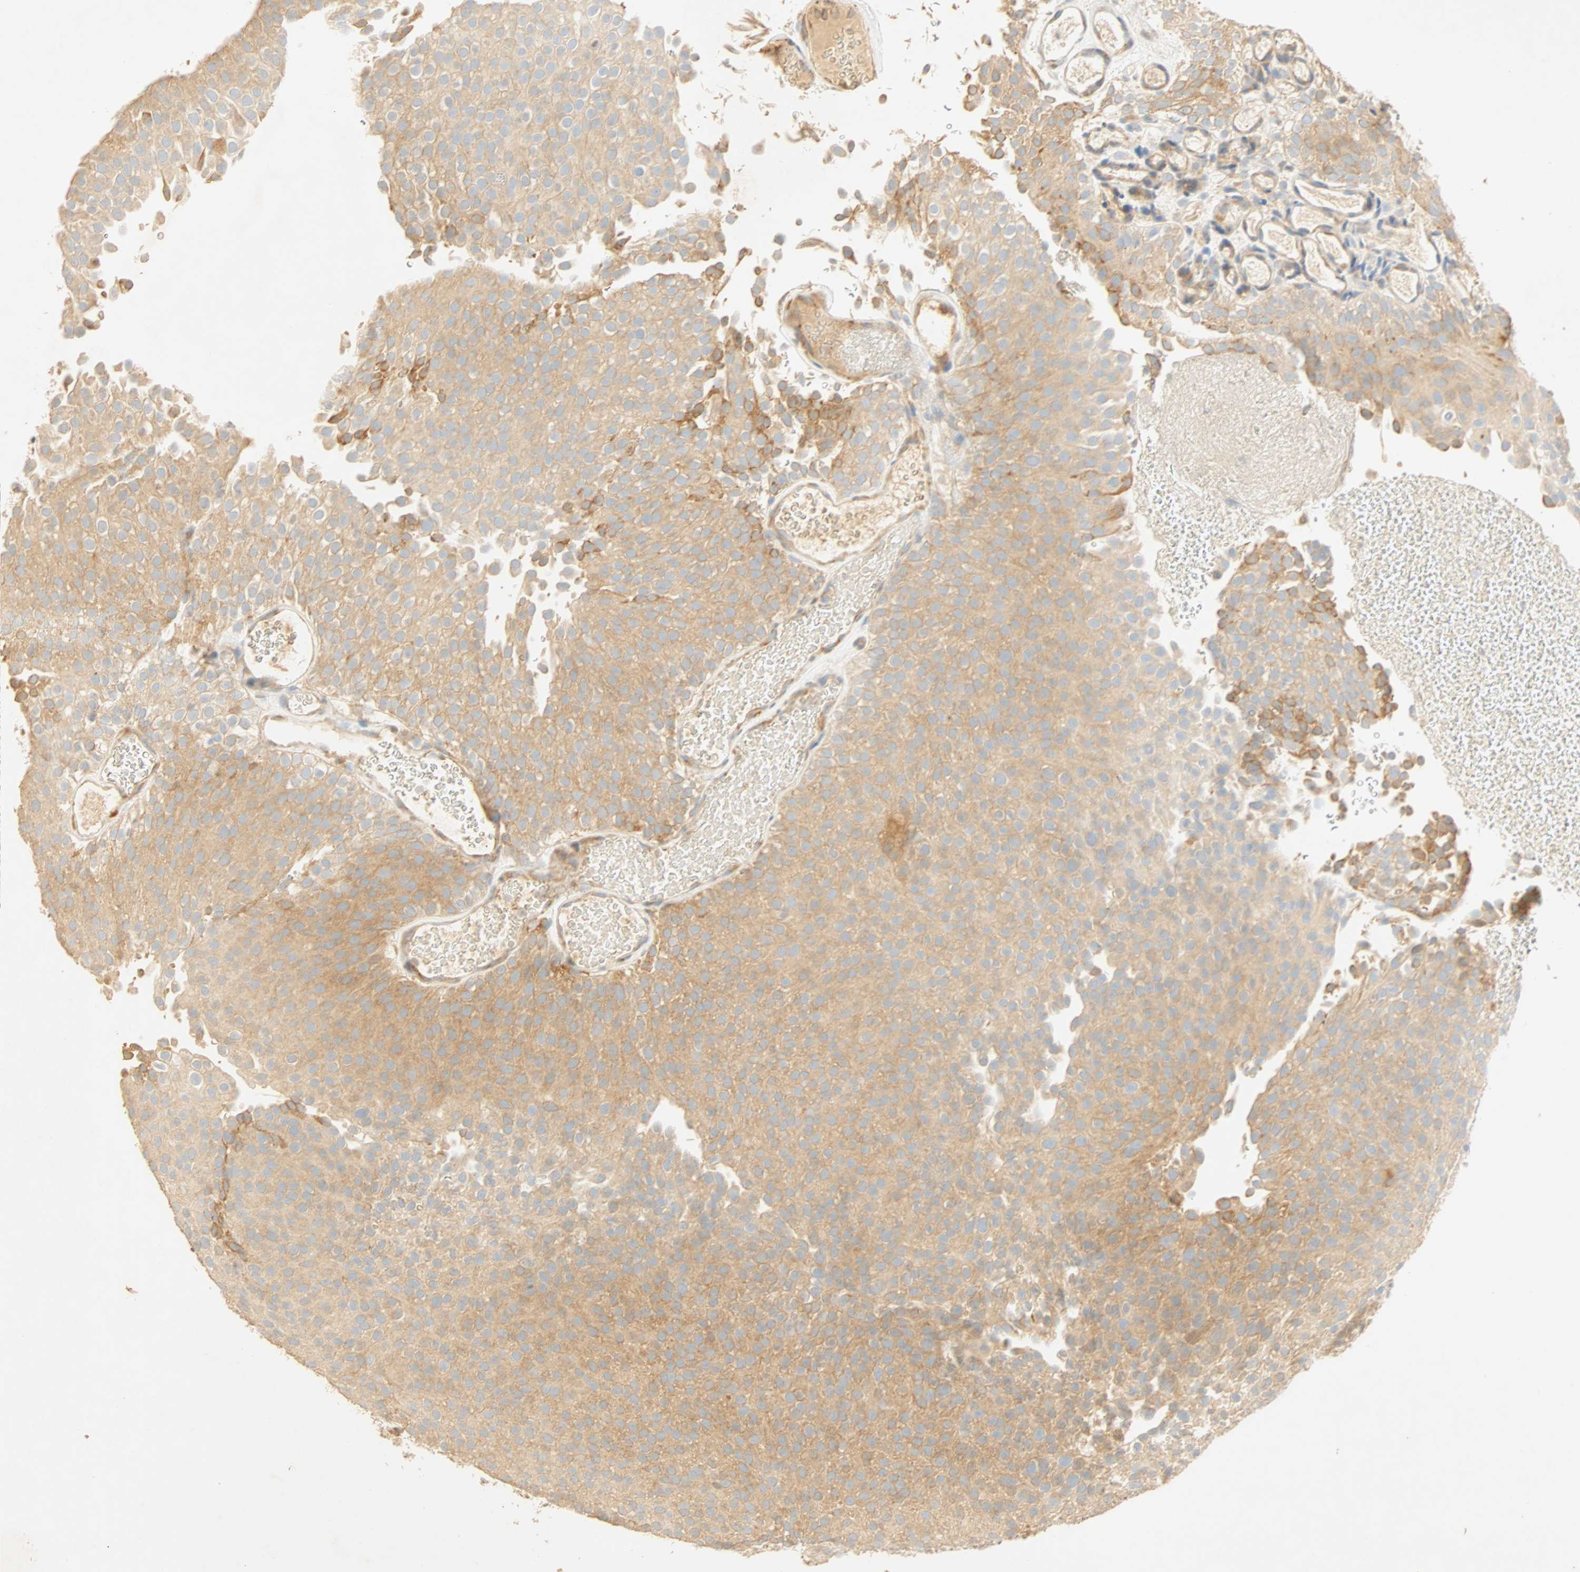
{"staining": {"intensity": "moderate", "quantity": ">75%", "location": "cytoplasmic/membranous"}, "tissue": "urothelial cancer", "cell_type": "Tumor cells", "image_type": "cancer", "snomed": [{"axis": "morphology", "description": "Urothelial carcinoma, Low grade"}, {"axis": "topography", "description": "Urinary bladder"}], "caption": "An image of low-grade urothelial carcinoma stained for a protein exhibits moderate cytoplasmic/membranous brown staining in tumor cells.", "gene": "SELENBP1", "patient": {"sex": "male", "age": 78}}